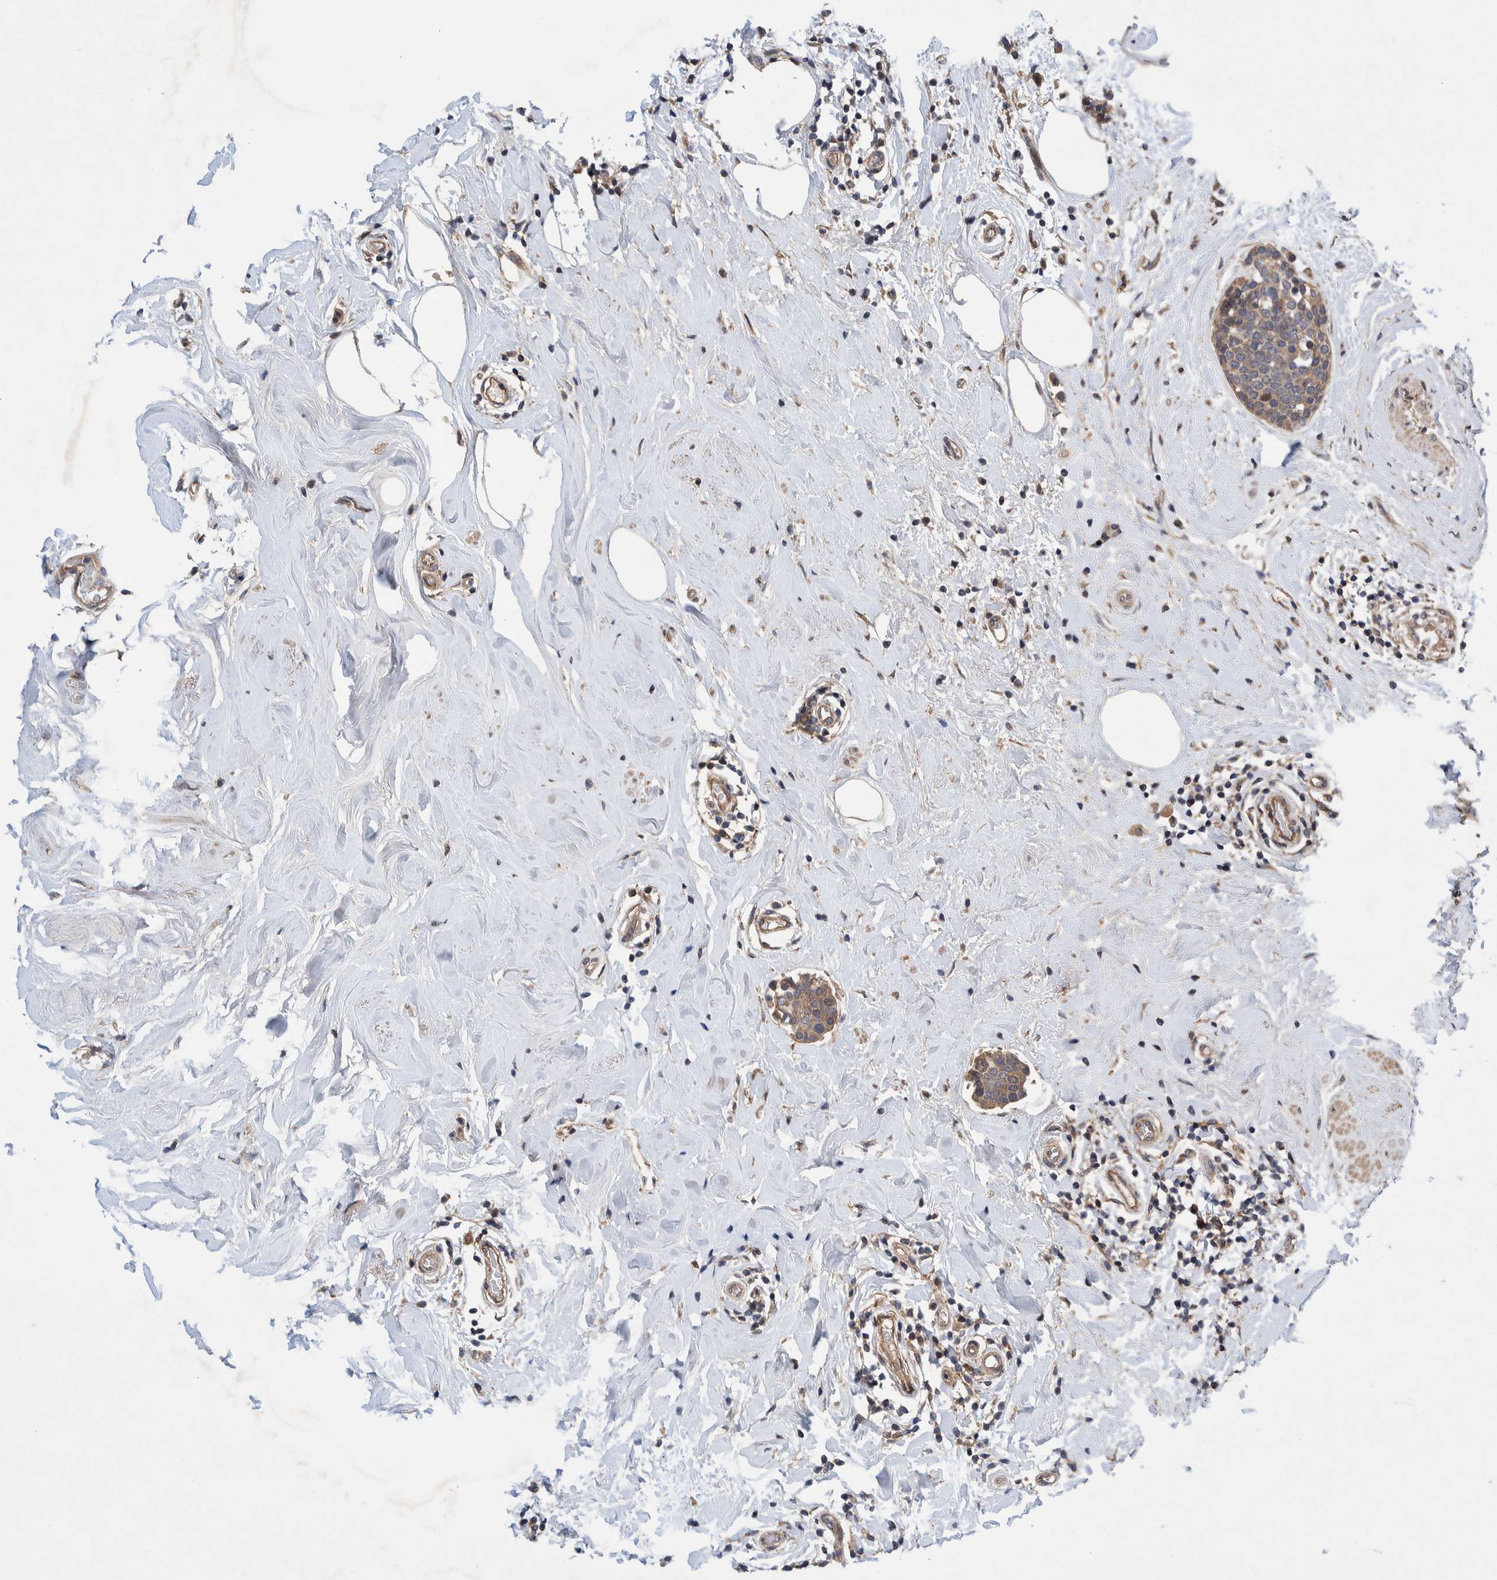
{"staining": {"intensity": "weak", "quantity": ">75%", "location": "cytoplasmic/membranous"}, "tissue": "breast cancer", "cell_type": "Tumor cells", "image_type": "cancer", "snomed": [{"axis": "morphology", "description": "Duct carcinoma"}, {"axis": "topography", "description": "Breast"}], "caption": "IHC histopathology image of neoplastic tissue: breast invasive ductal carcinoma stained using immunohistochemistry (IHC) displays low levels of weak protein expression localized specifically in the cytoplasmic/membranous of tumor cells, appearing as a cytoplasmic/membranous brown color.", "gene": "PIK3R6", "patient": {"sex": "female", "age": 55}}